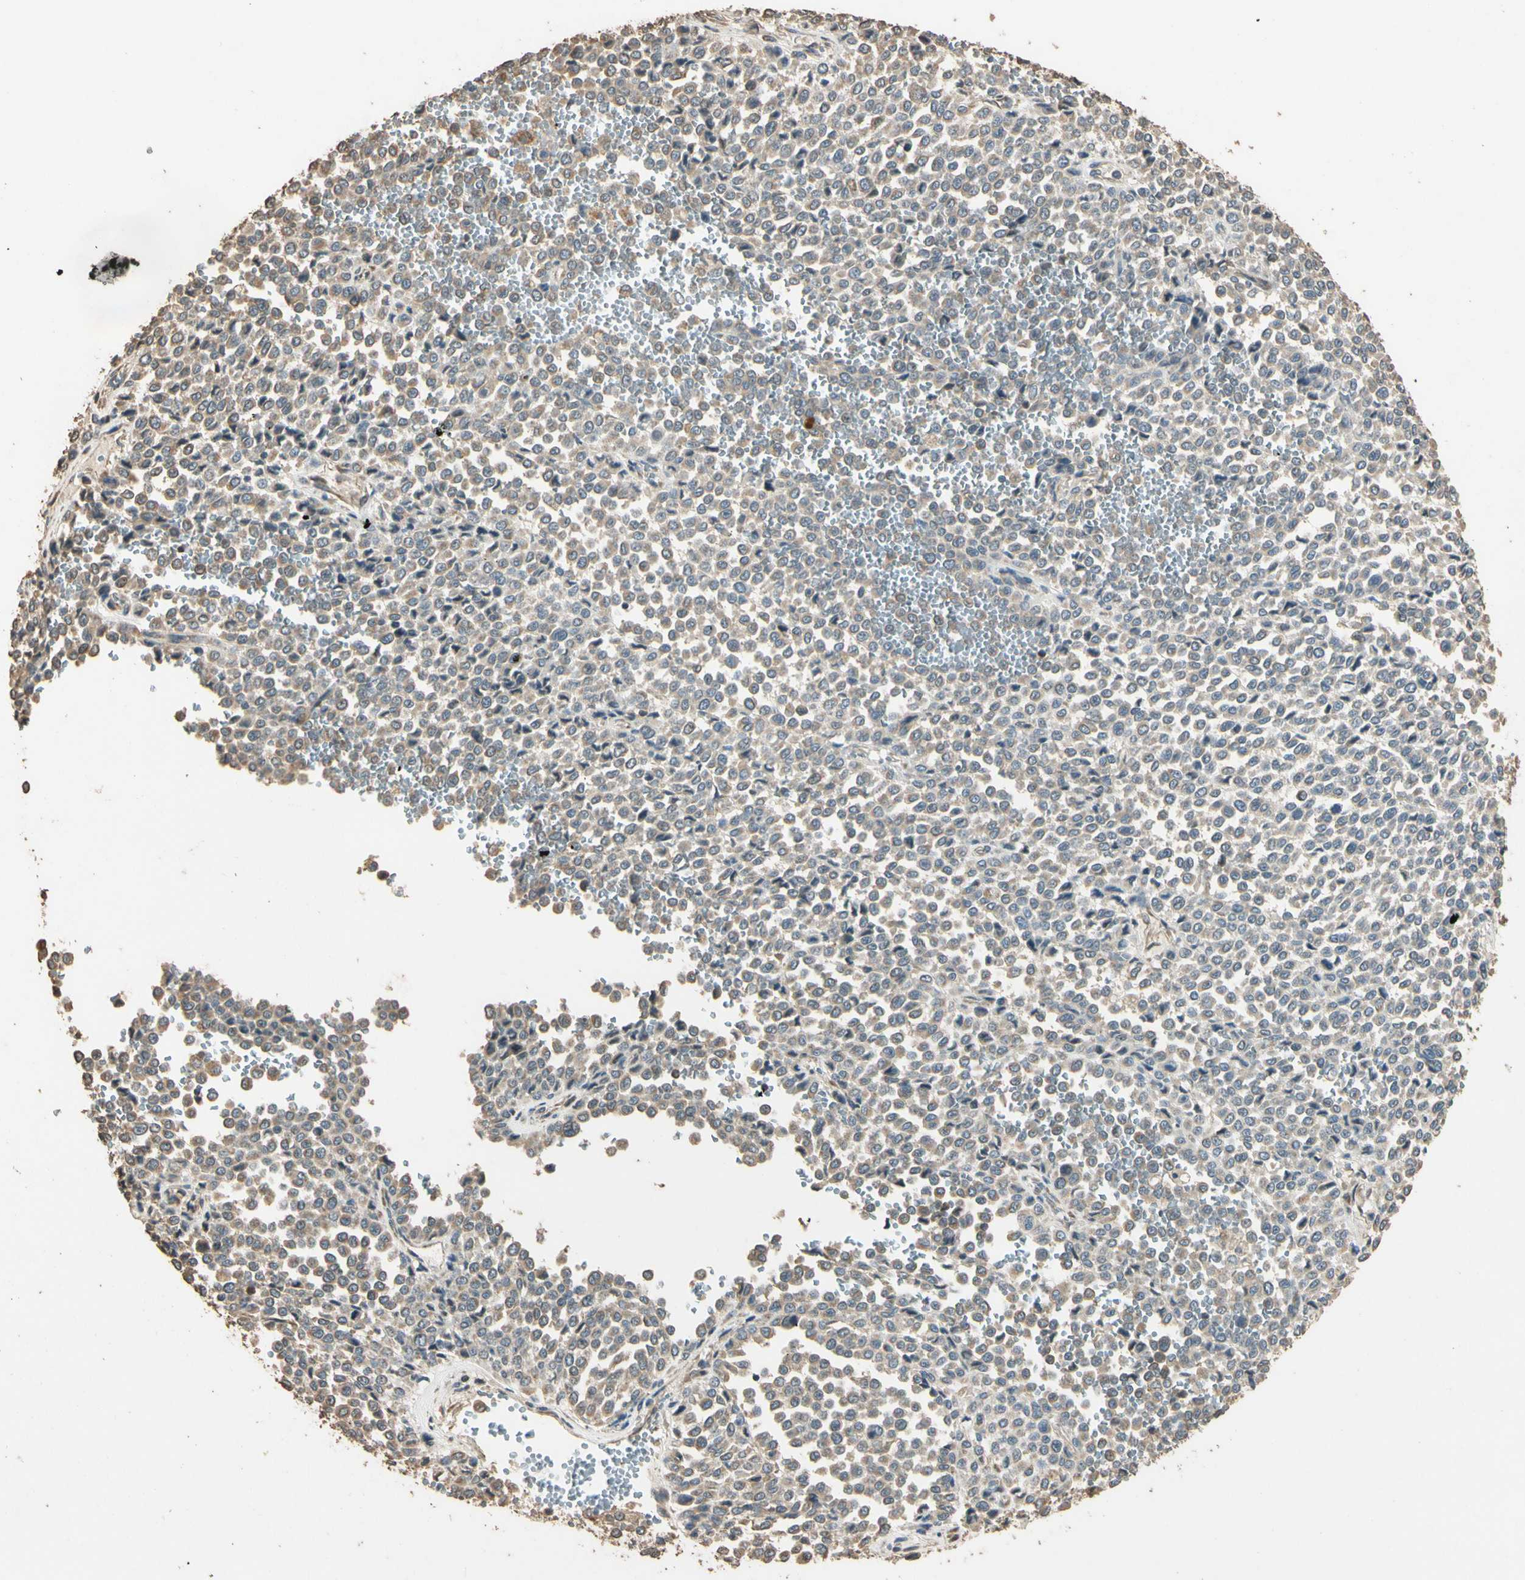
{"staining": {"intensity": "weak", "quantity": "25%-75%", "location": "cytoplasmic/membranous"}, "tissue": "melanoma", "cell_type": "Tumor cells", "image_type": "cancer", "snomed": [{"axis": "morphology", "description": "Malignant melanoma, Metastatic site"}, {"axis": "topography", "description": "Pancreas"}], "caption": "A micrograph of human malignant melanoma (metastatic site) stained for a protein demonstrates weak cytoplasmic/membranous brown staining in tumor cells.", "gene": "STX18", "patient": {"sex": "female", "age": 30}}